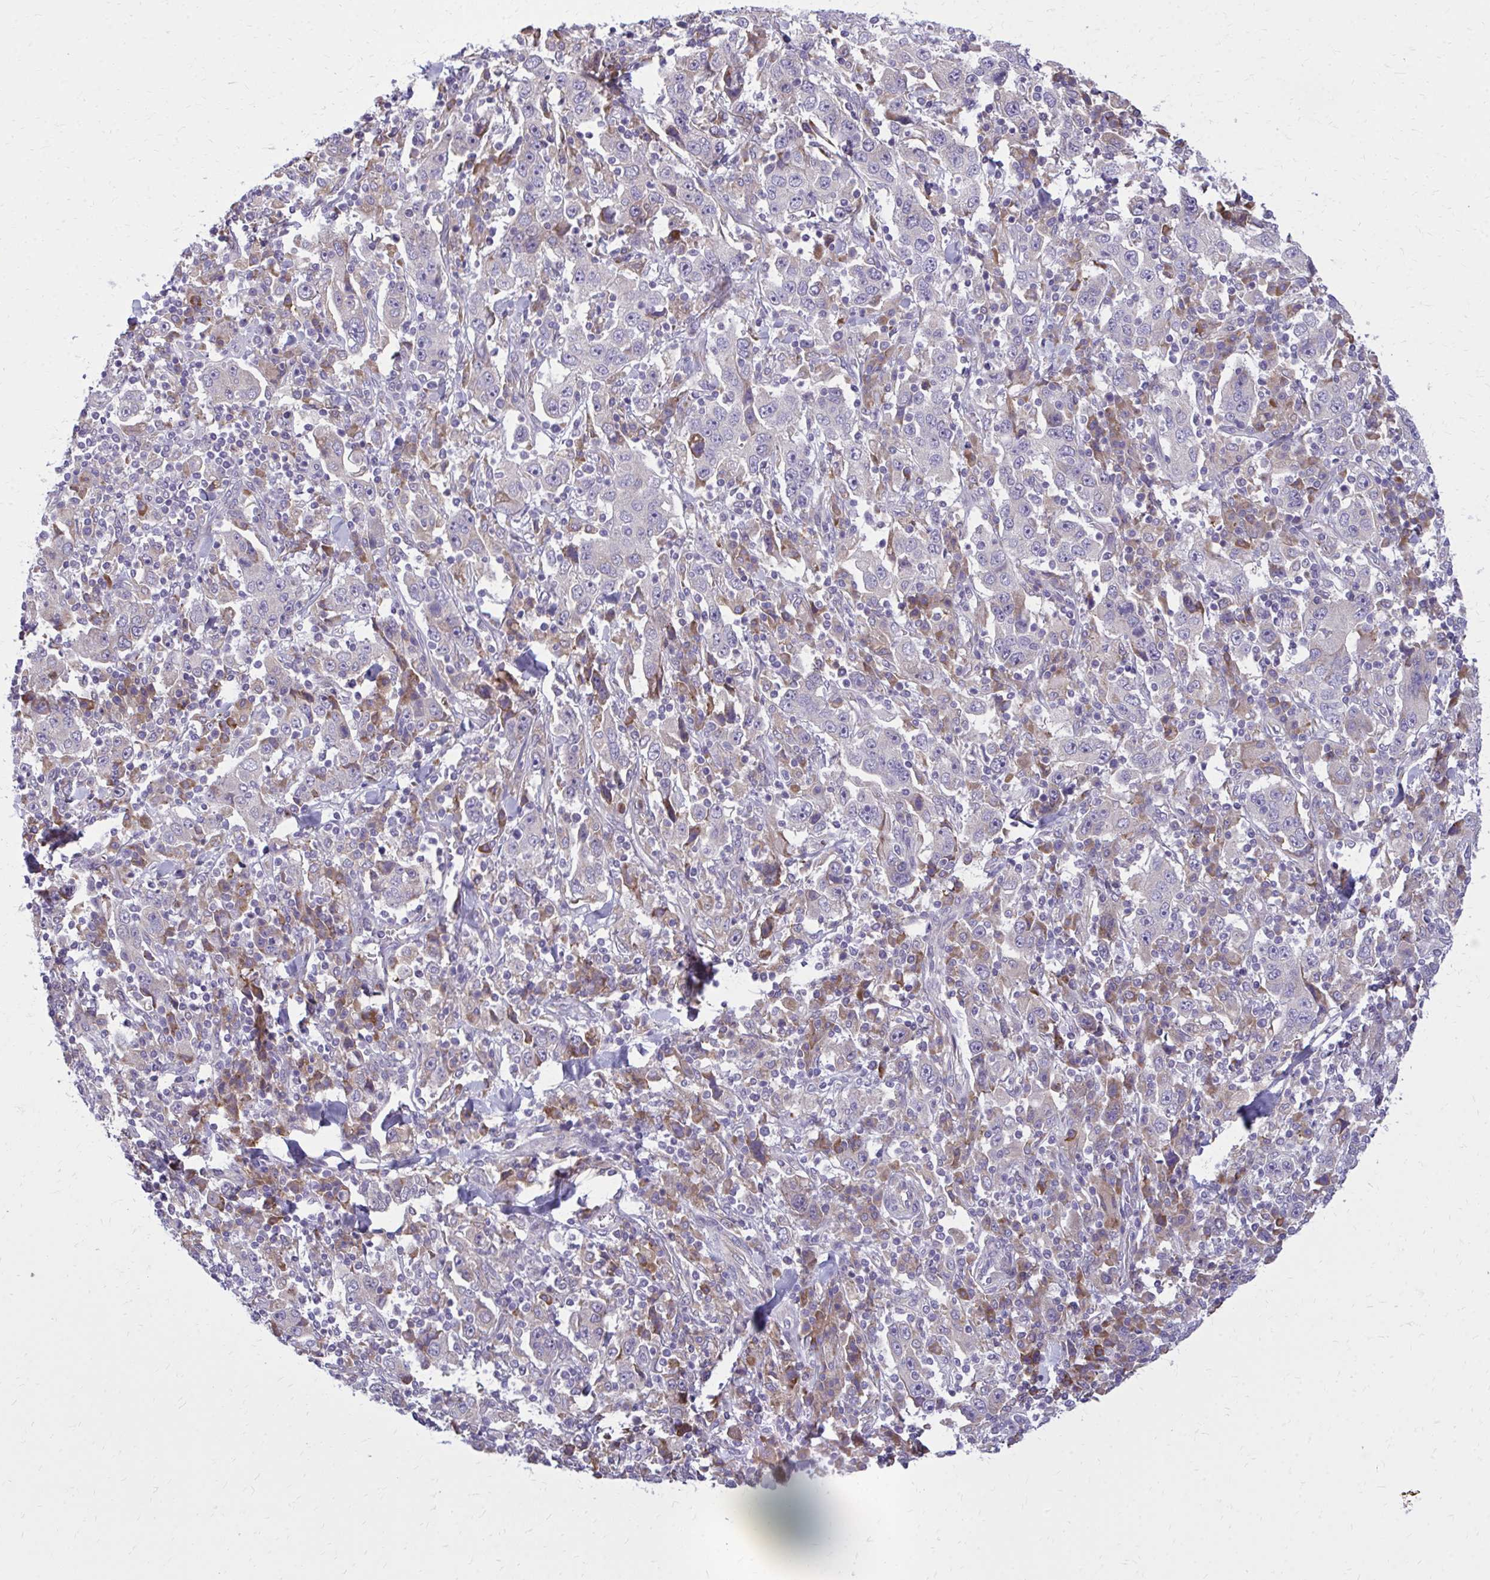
{"staining": {"intensity": "negative", "quantity": "none", "location": "none"}, "tissue": "stomach cancer", "cell_type": "Tumor cells", "image_type": "cancer", "snomed": [{"axis": "morphology", "description": "Normal tissue, NOS"}, {"axis": "morphology", "description": "Adenocarcinoma, NOS"}, {"axis": "topography", "description": "Stomach, upper"}, {"axis": "topography", "description": "Stomach"}], "caption": "Immunohistochemical staining of human stomach adenocarcinoma reveals no significant positivity in tumor cells. (Stains: DAB immunohistochemistry (IHC) with hematoxylin counter stain, Microscopy: brightfield microscopy at high magnification).", "gene": "CEMP1", "patient": {"sex": "male", "age": 59}}